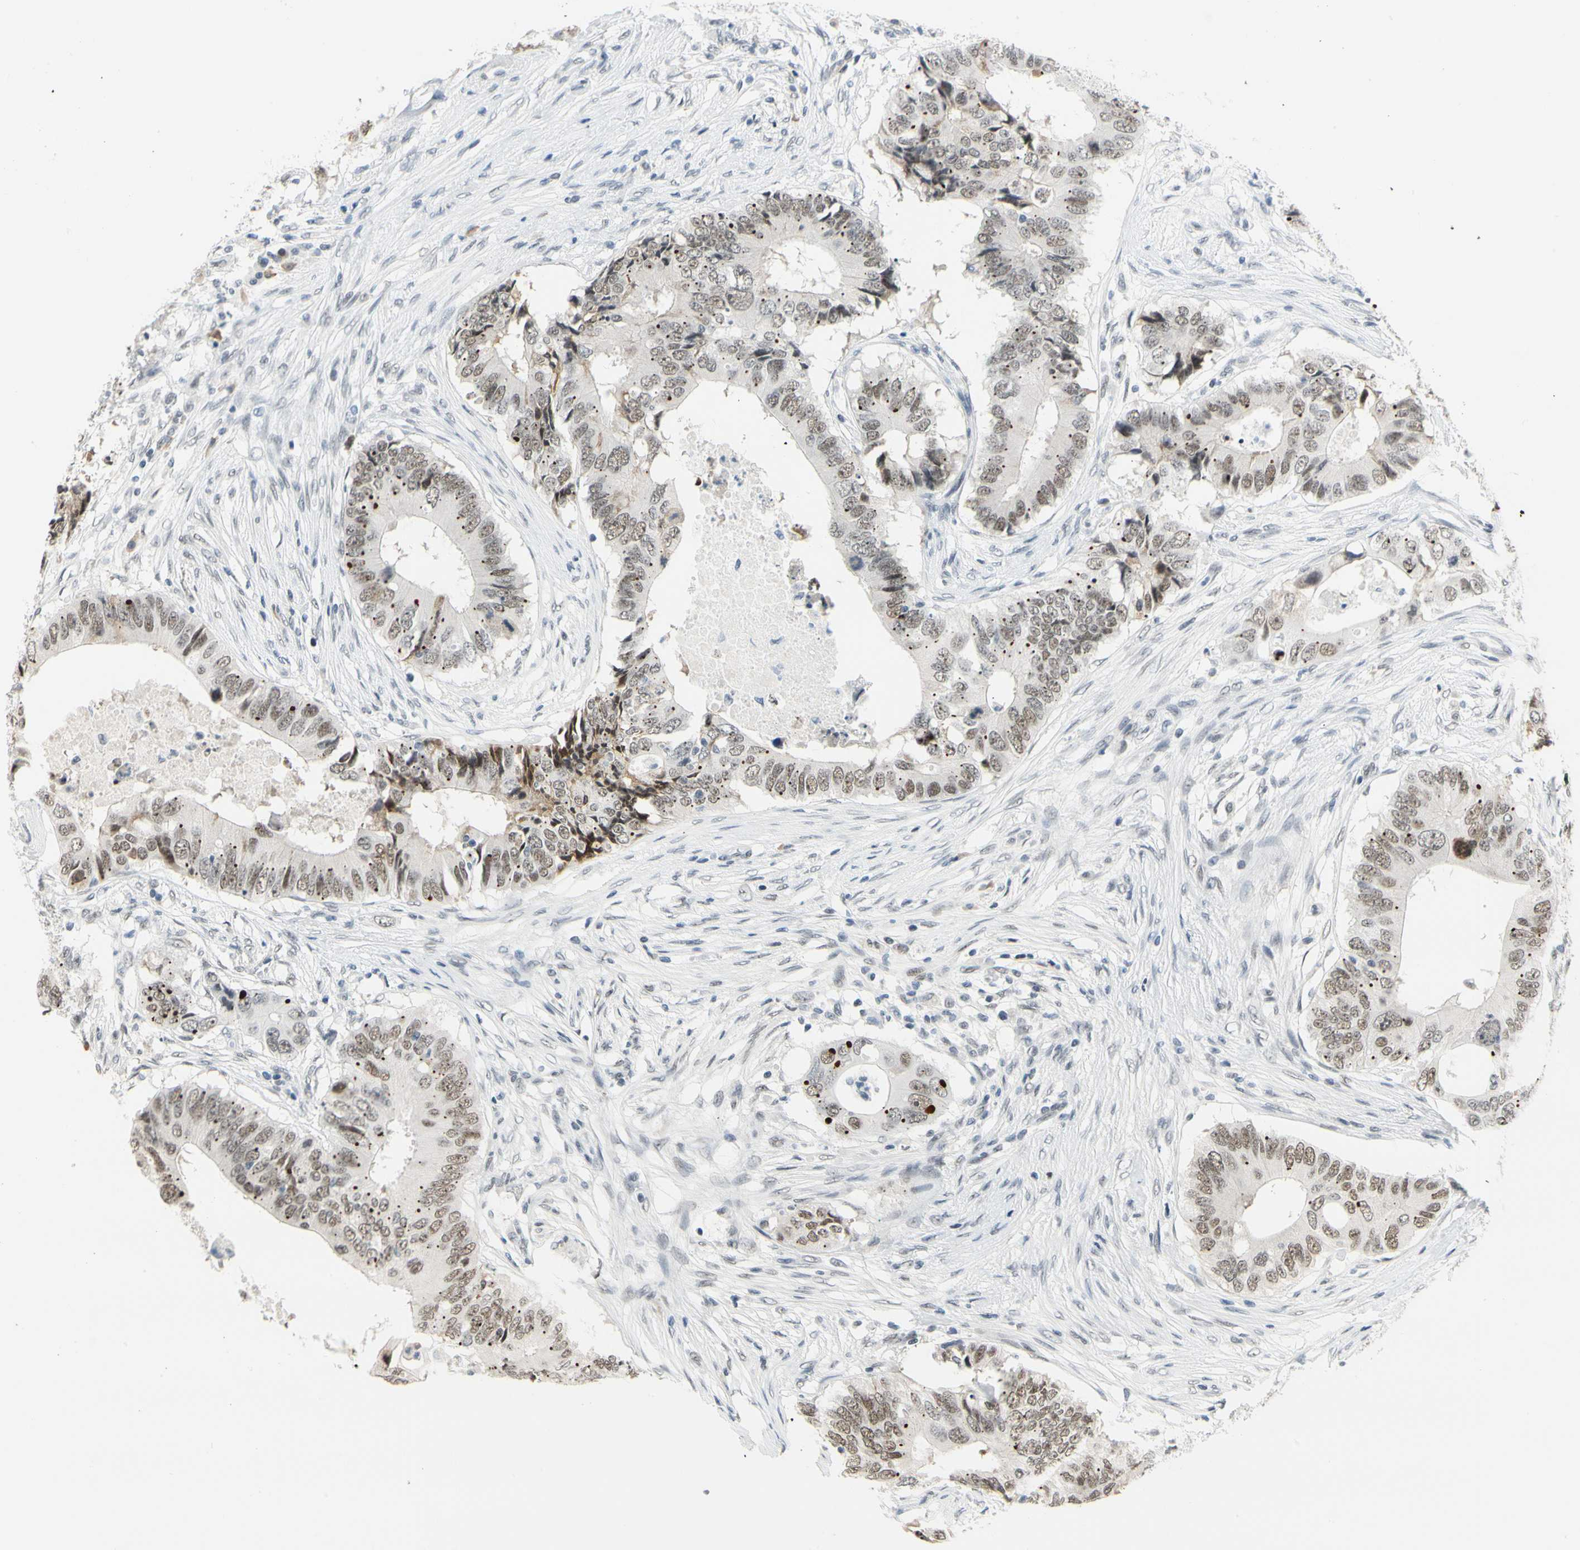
{"staining": {"intensity": "weak", "quantity": ">75%", "location": "nuclear"}, "tissue": "colorectal cancer", "cell_type": "Tumor cells", "image_type": "cancer", "snomed": [{"axis": "morphology", "description": "Adenocarcinoma, NOS"}, {"axis": "topography", "description": "Colon"}], "caption": "Immunohistochemical staining of human colorectal cancer demonstrates low levels of weak nuclear protein positivity in about >75% of tumor cells.", "gene": "ZSCAN16", "patient": {"sex": "male", "age": 71}}